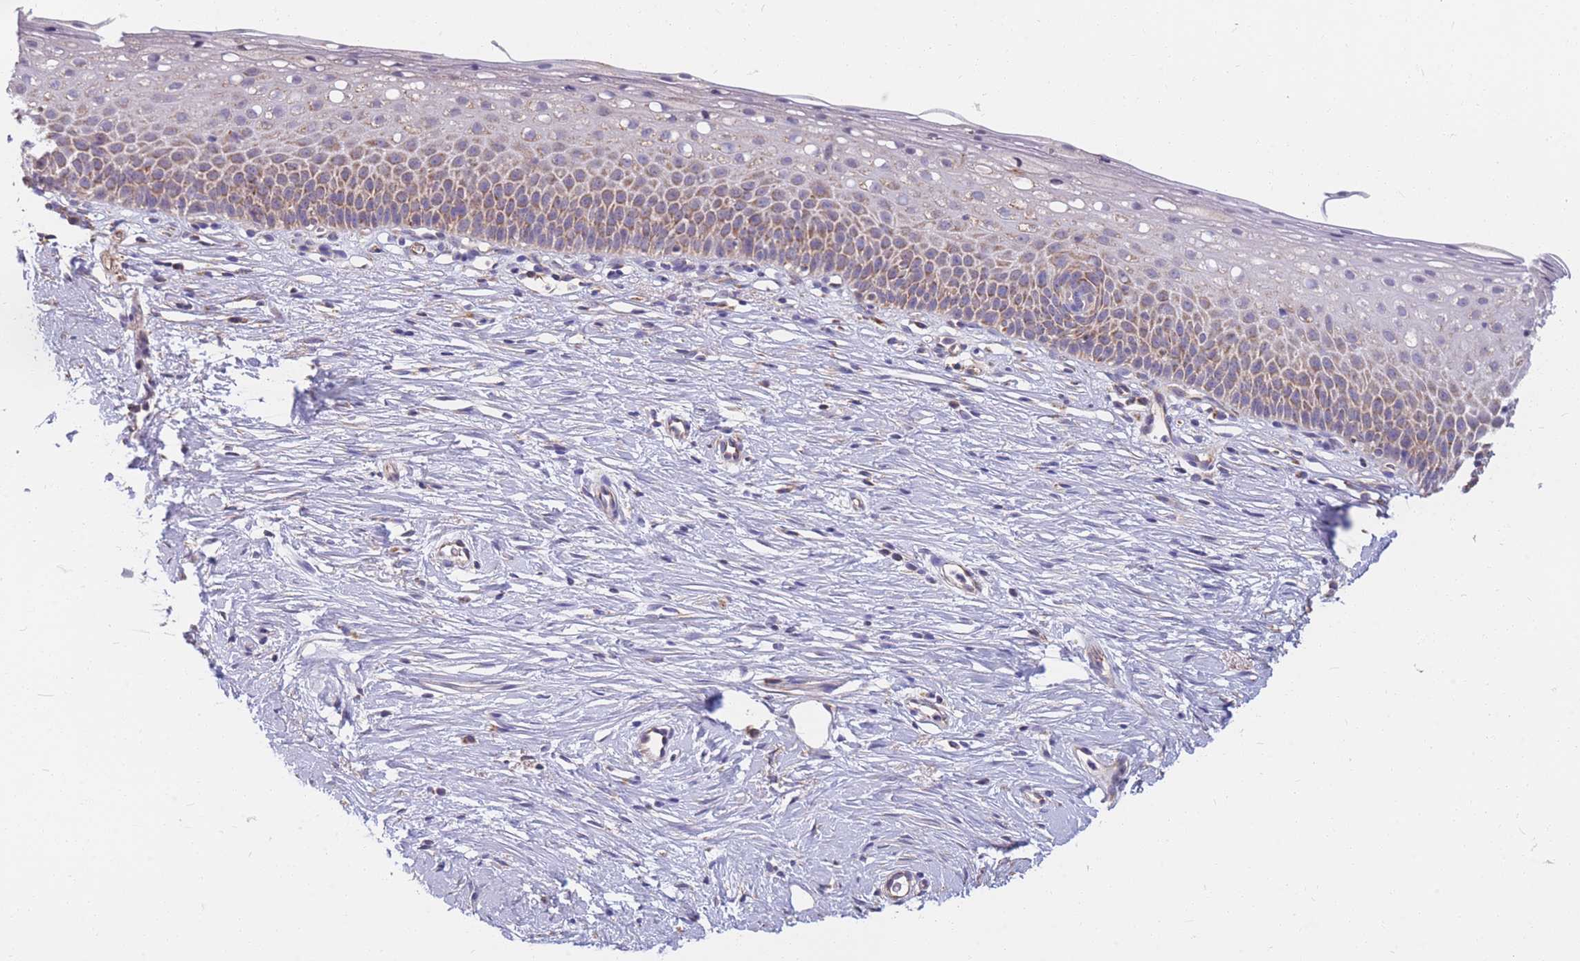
{"staining": {"intensity": "negative", "quantity": "none", "location": "none"}, "tissue": "cervix", "cell_type": "Glandular cells", "image_type": "normal", "snomed": [{"axis": "morphology", "description": "Normal tissue, NOS"}, {"axis": "topography", "description": "Cervix"}], "caption": "IHC of unremarkable cervix displays no staining in glandular cells.", "gene": "MRPS9", "patient": {"sex": "female", "age": 57}}